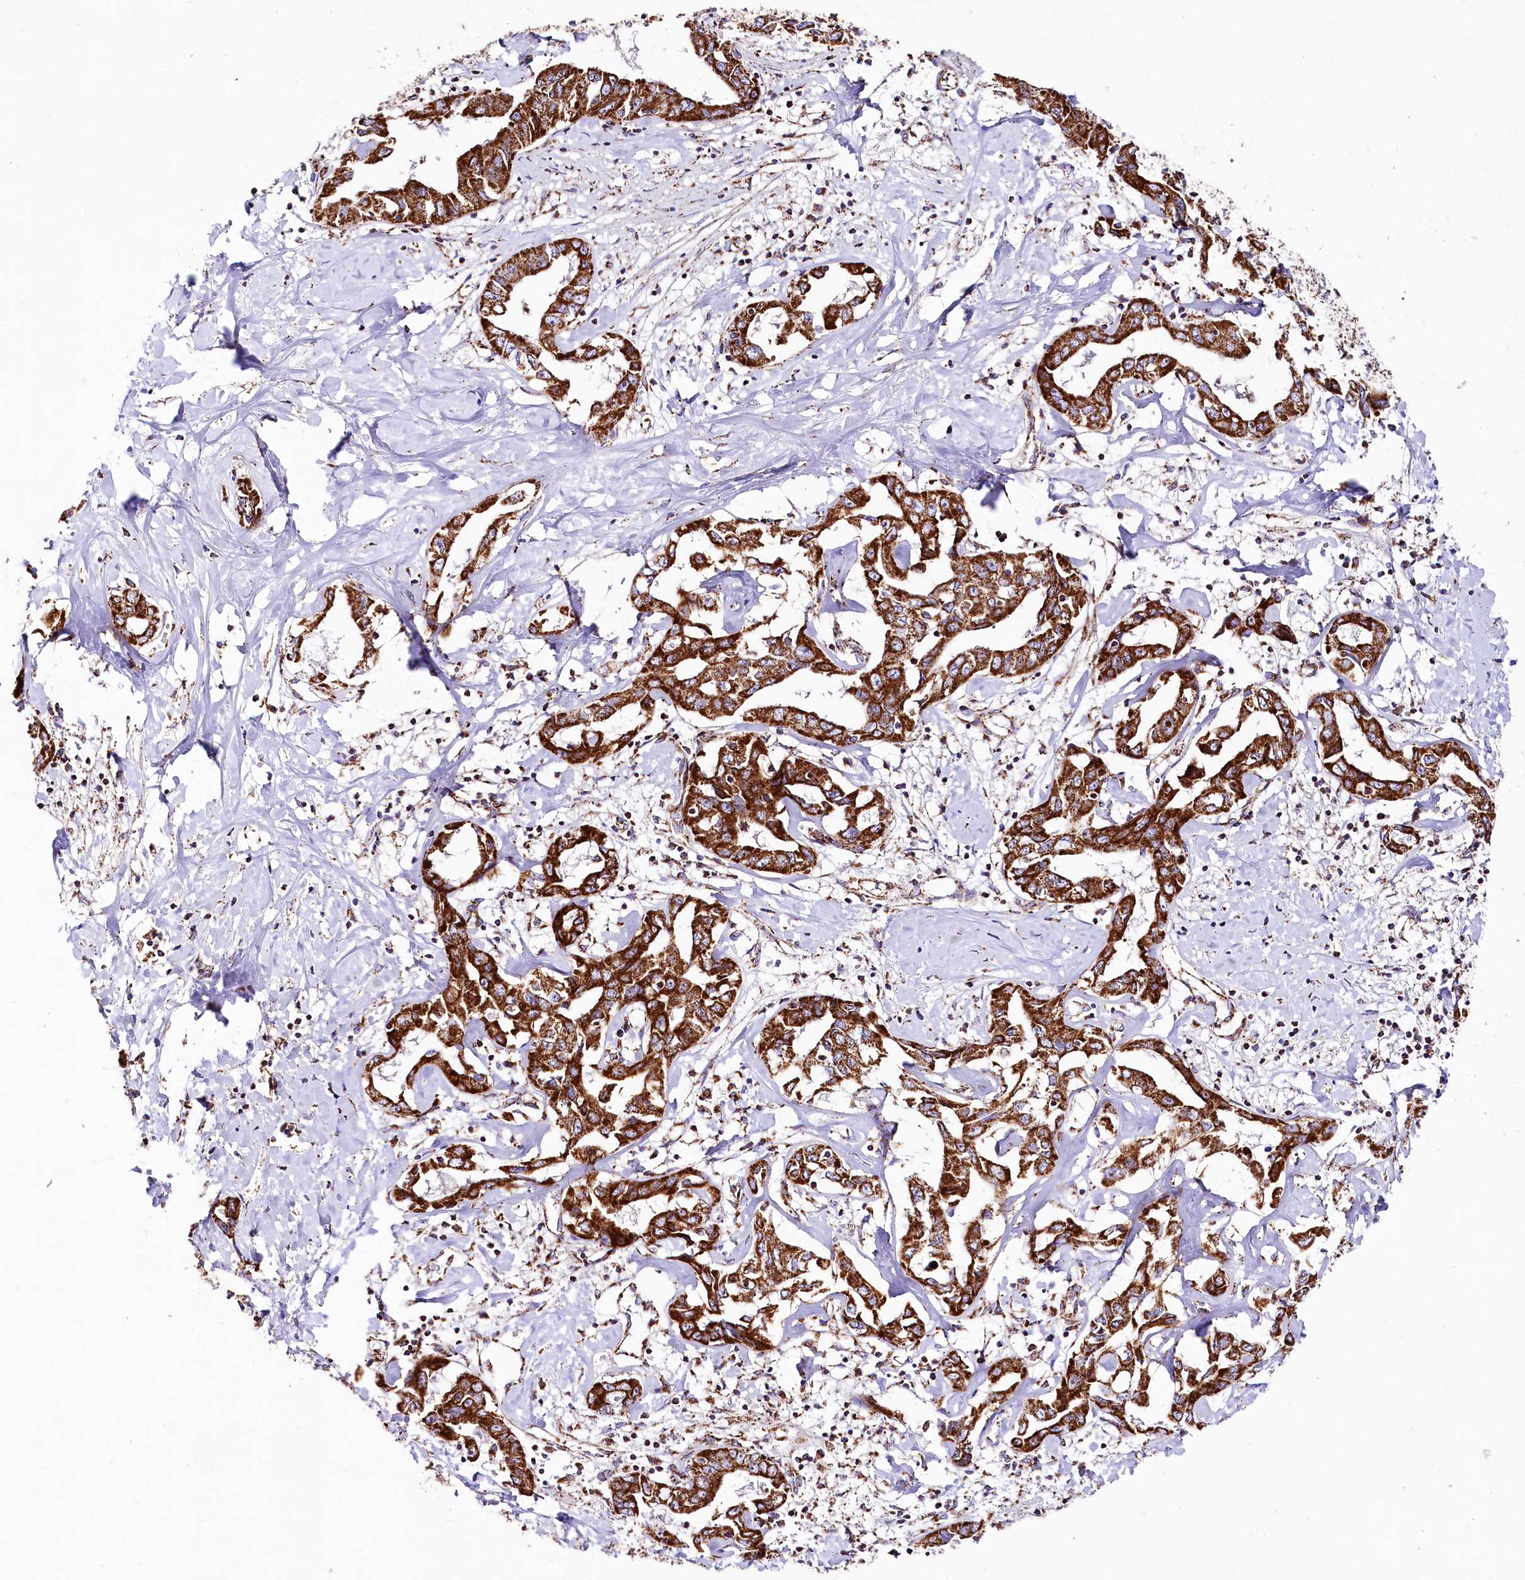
{"staining": {"intensity": "strong", "quantity": ">75%", "location": "cytoplasmic/membranous"}, "tissue": "liver cancer", "cell_type": "Tumor cells", "image_type": "cancer", "snomed": [{"axis": "morphology", "description": "Cholangiocarcinoma"}, {"axis": "topography", "description": "Liver"}], "caption": "High-magnification brightfield microscopy of liver cancer stained with DAB (brown) and counterstained with hematoxylin (blue). tumor cells exhibit strong cytoplasmic/membranous expression is appreciated in about>75% of cells.", "gene": "APLP2", "patient": {"sex": "male", "age": 59}}